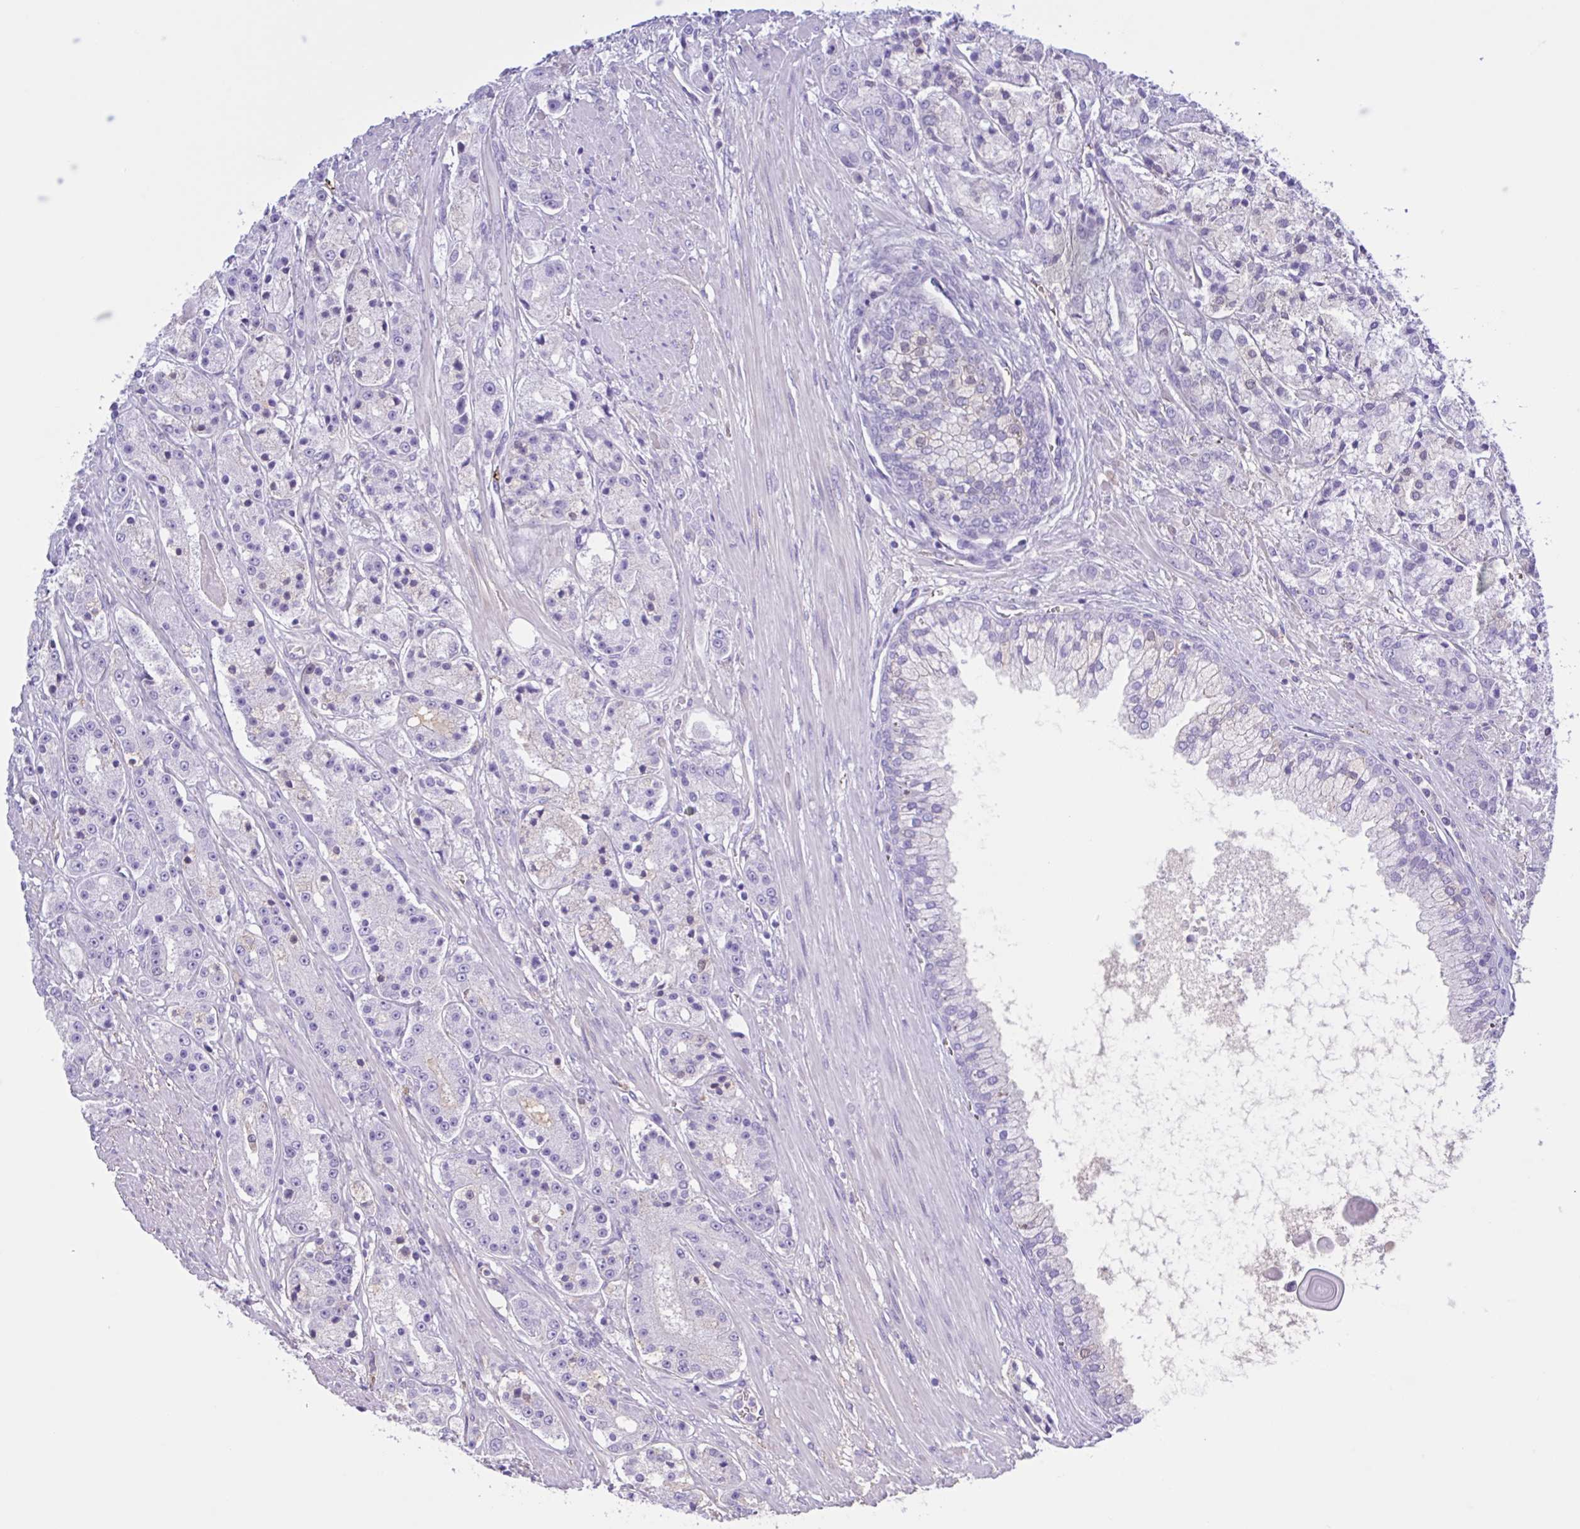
{"staining": {"intensity": "negative", "quantity": "none", "location": "none"}, "tissue": "prostate cancer", "cell_type": "Tumor cells", "image_type": "cancer", "snomed": [{"axis": "morphology", "description": "Adenocarcinoma, High grade"}, {"axis": "topography", "description": "Prostate"}], "caption": "DAB immunohistochemical staining of human high-grade adenocarcinoma (prostate) demonstrates no significant positivity in tumor cells.", "gene": "LARGE2", "patient": {"sex": "male", "age": 67}}